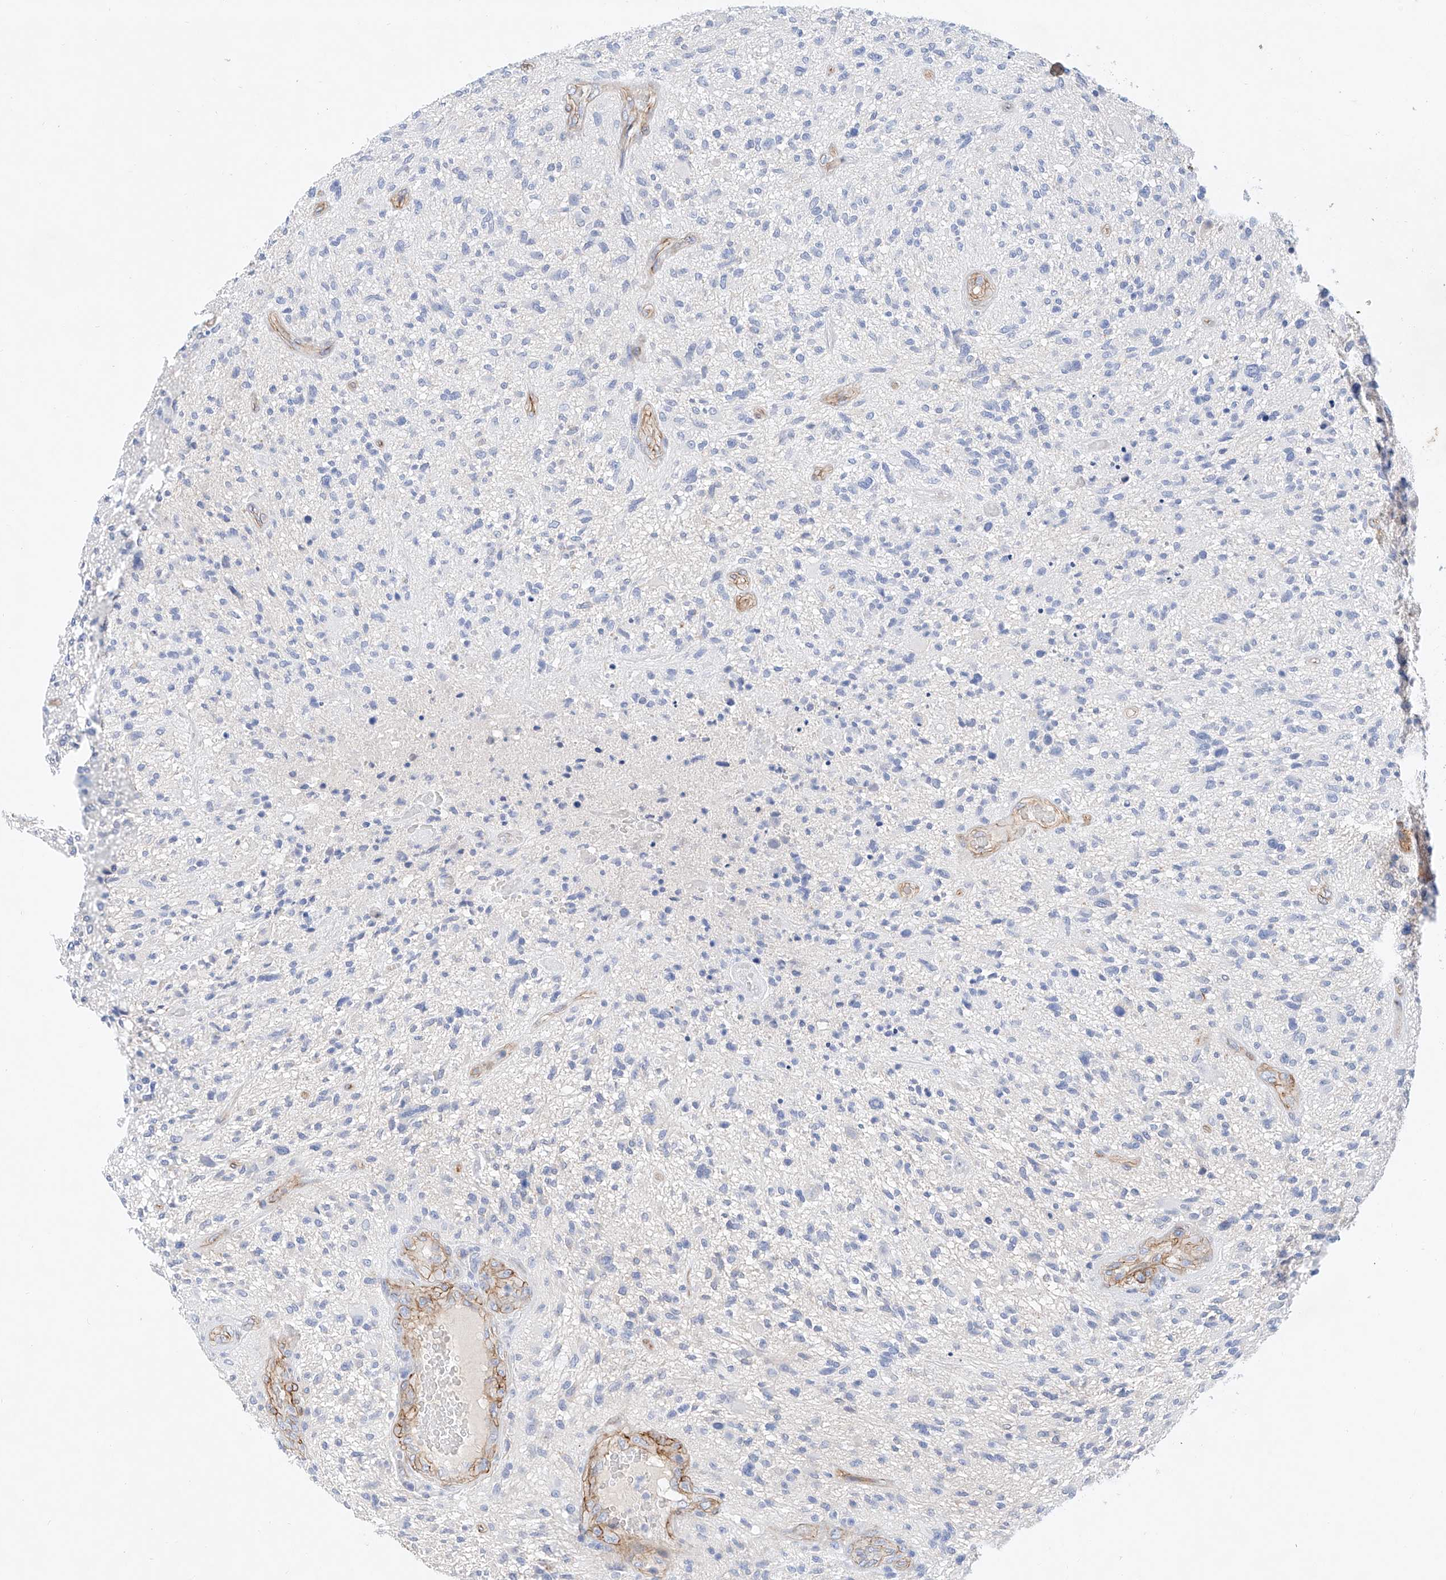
{"staining": {"intensity": "negative", "quantity": "none", "location": "none"}, "tissue": "glioma", "cell_type": "Tumor cells", "image_type": "cancer", "snomed": [{"axis": "morphology", "description": "Glioma, malignant, High grade"}, {"axis": "topography", "description": "Brain"}], "caption": "An IHC photomicrograph of glioma is shown. There is no staining in tumor cells of glioma.", "gene": "SBSPON", "patient": {"sex": "male", "age": 47}}